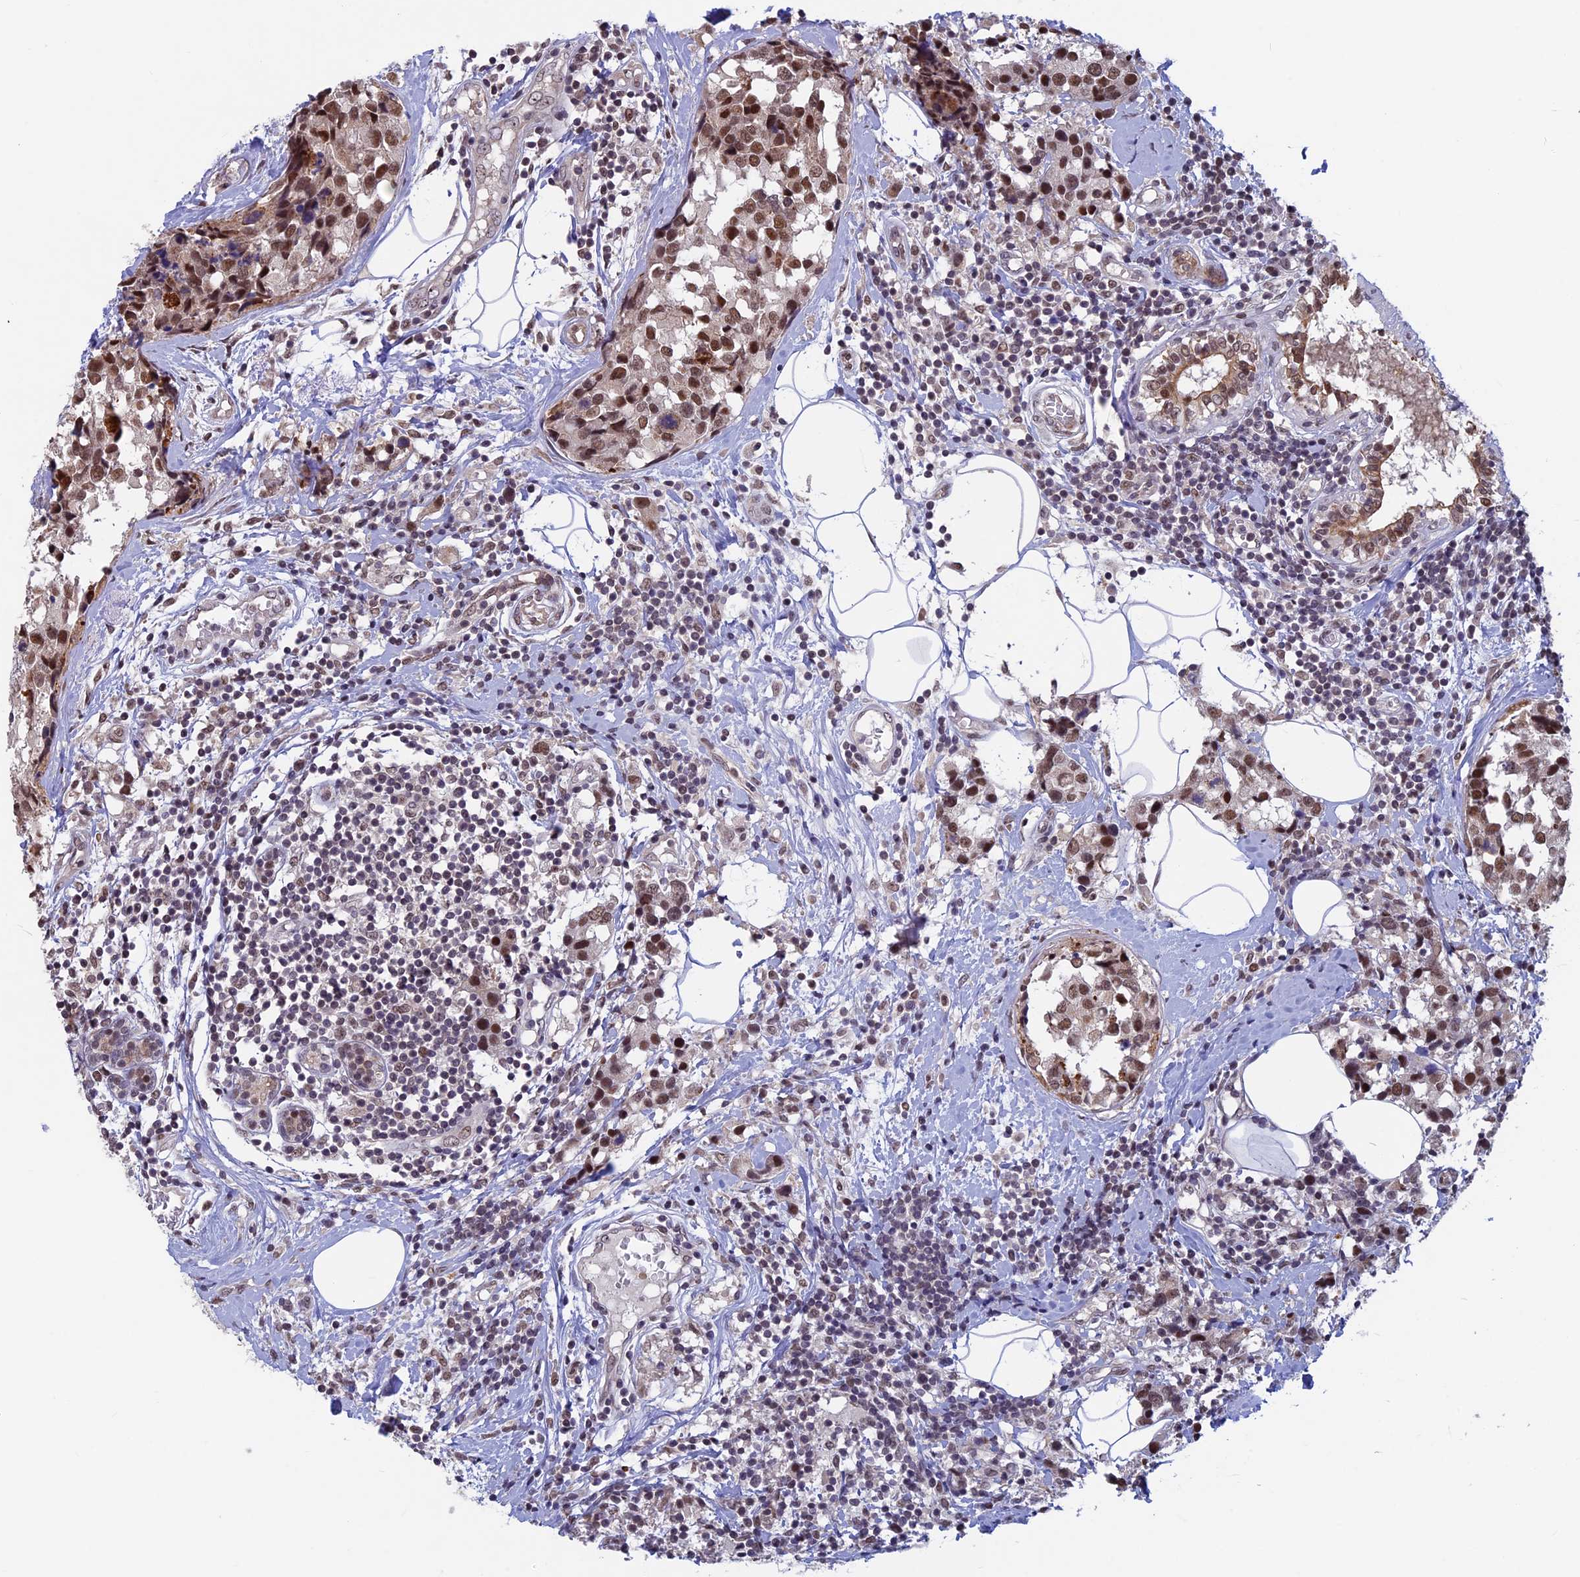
{"staining": {"intensity": "moderate", "quantity": ">75%", "location": "nuclear"}, "tissue": "breast cancer", "cell_type": "Tumor cells", "image_type": "cancer", "snomed": [{"axis": "morphology", "description": "Lobular carcinoma"}, {"axis": "topography", "description": "Breast"}], "caption": "Human breast cancer (lobular carcinoma) stained with a brown dye demonstrates moderate nuclear positive expression in approximately >75% of tumor cells.", "gene": "SPIRE1", "patient": {"sex": "female", "age": 59}}